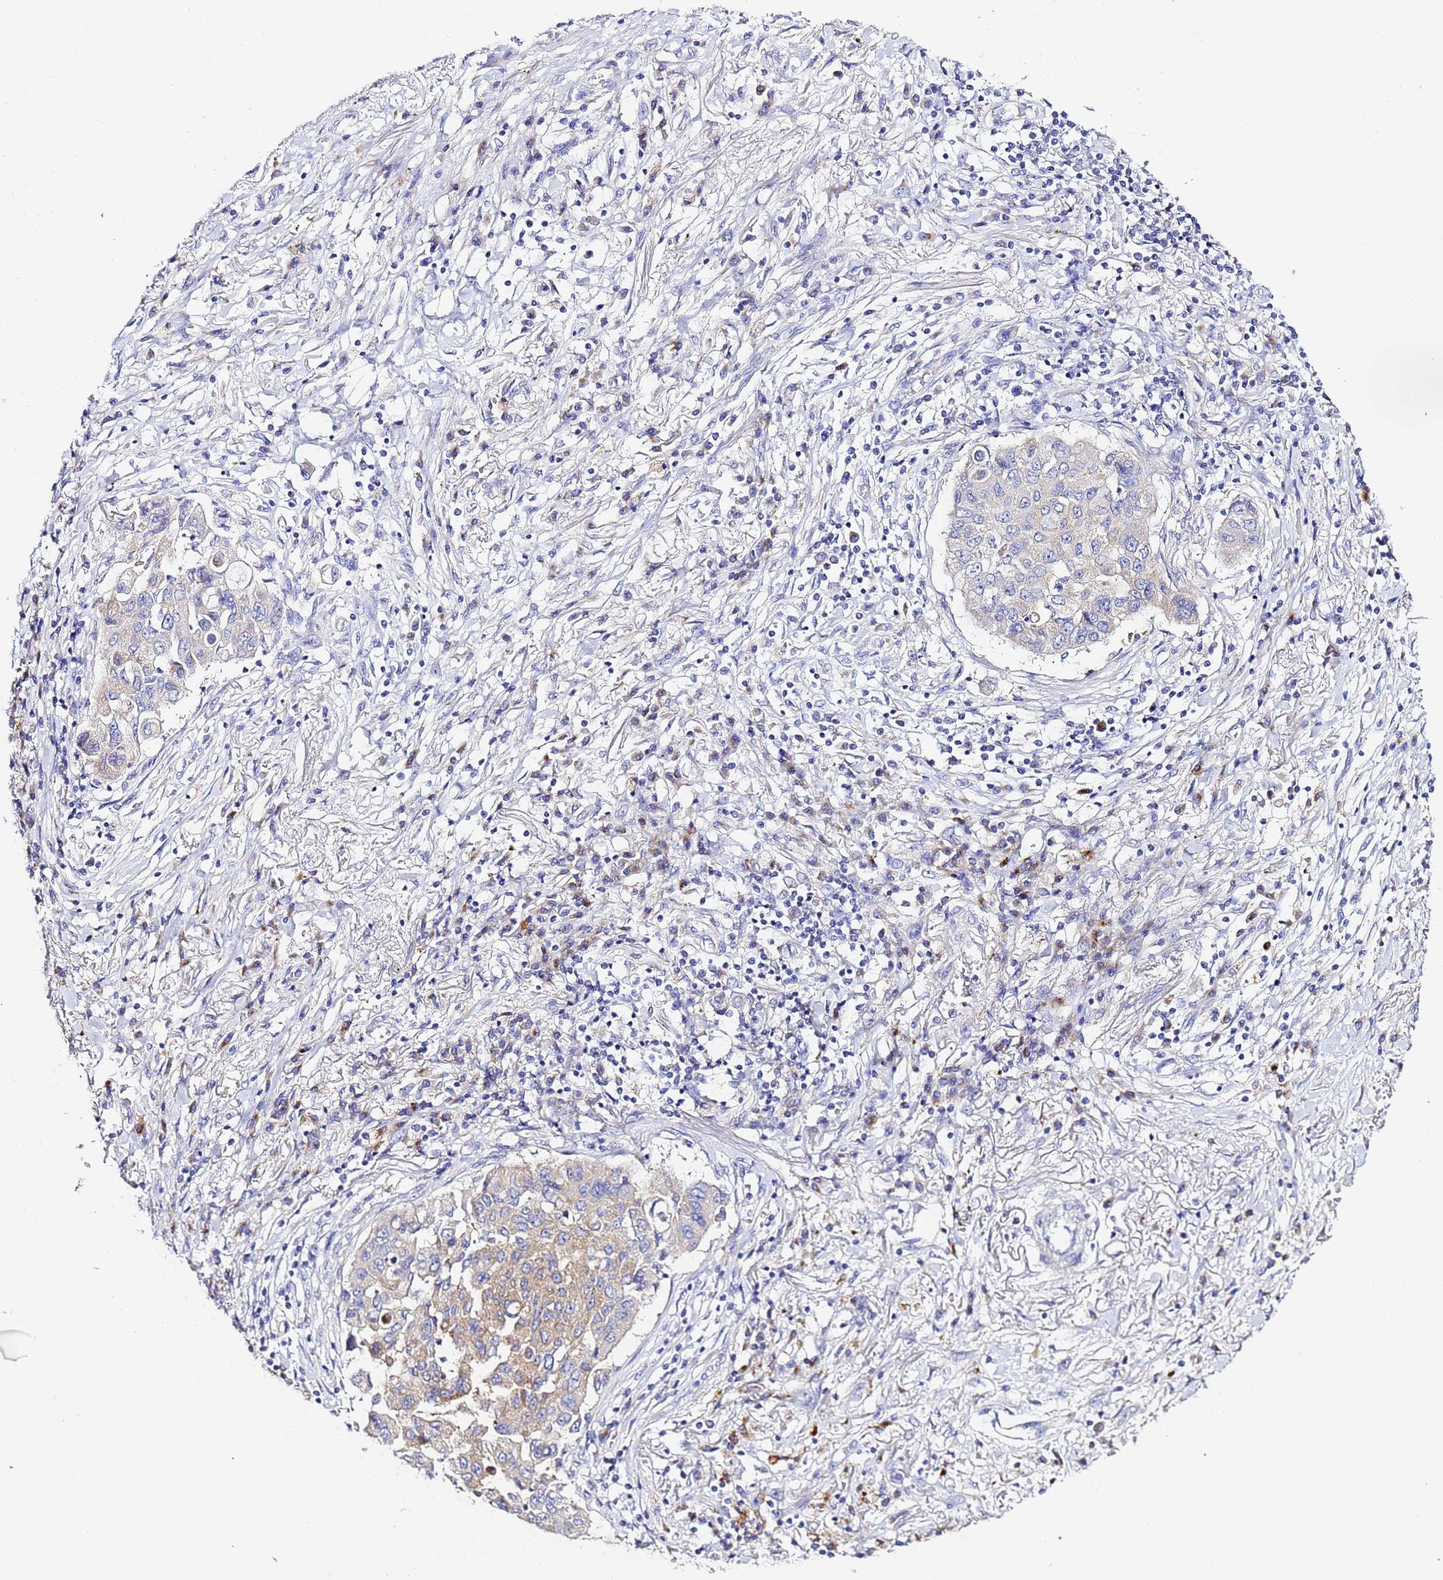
{"staining": {"intensity": "moderate", "quantity": "<25%", "location": "cytoplasmic/membranous"}, "tissue": "lung cancer", "cell_type": "Tumor cells", "image_type": "cancer", "snomed": [{"axis": "morphology", "description": "Squamous cell carcinoma, NOS"}, {"axis": "topography", "description": "Lung"}], "caption": "Protein expression analysis of human squamous cell carcinoma (lung) reveals moderate cytoplasmic/membranous expression in approximately <25% of tumor cells. The protein of interest is shown in brown color, while the nuclei are stained blue.", "gene": "VTI1B", "patient": {"sex": "male", "age": 74}}